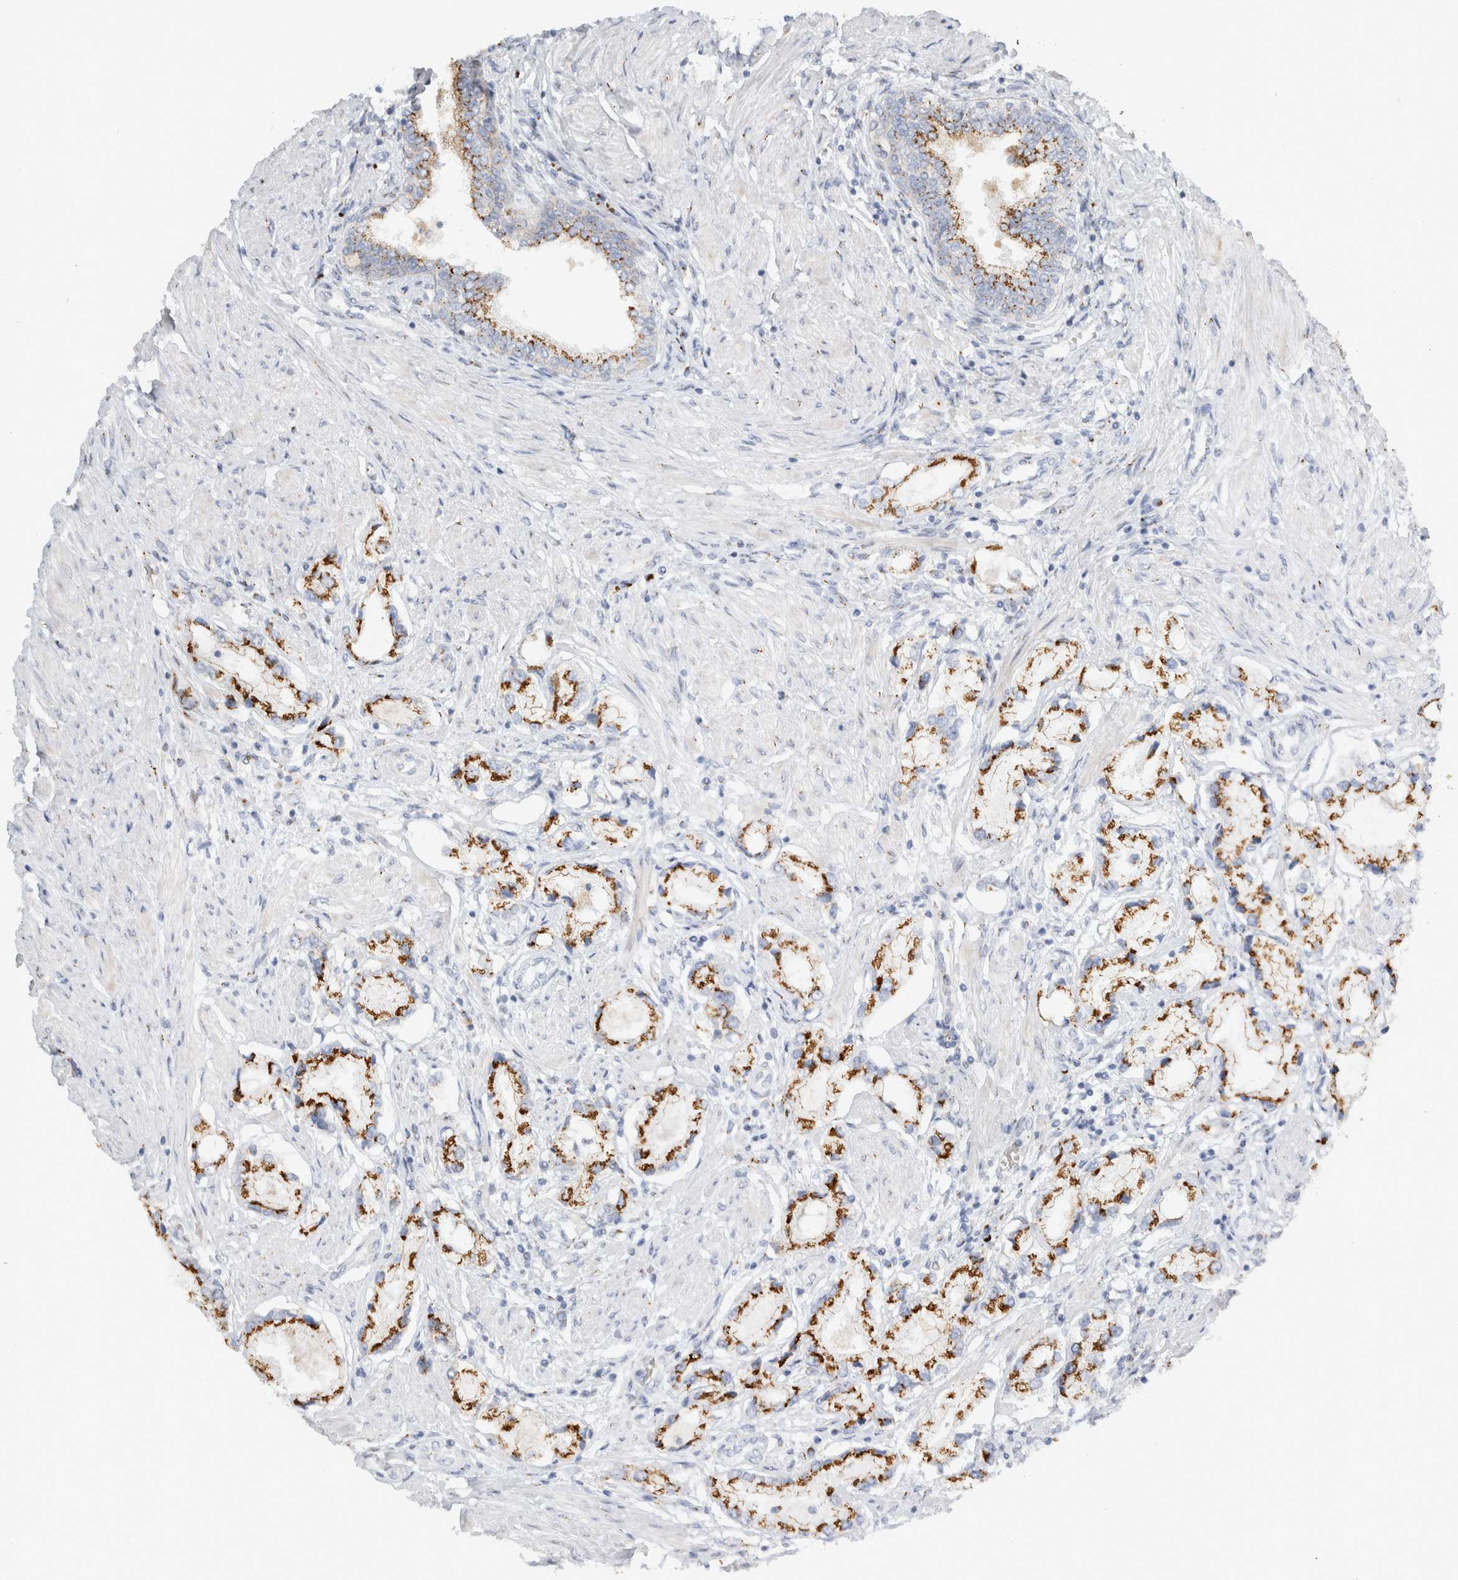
{"staining": {"intensity": "strong", "quantity": "25%-75%", "location": "cytoplasmic/membranous"}, "tissue": "prostate cancer", "cell_type": "Tumor cells", "image_type": "cancer", "snomed": [{"axis": "morphology", "description": "Adenocarcinoma, Low grade"}, {"axis": "topography", "description": "Prostate"}], "caption": "Adenocarcinoma (low-grade) (prostate) stained with immunohistochemistry exhibits strong cytoplasmic/membranous positivity in approximately 25%-75% of tumor cells.", "gene": "SLC38A10", "patient": {"sex": "male", "age": 71}}